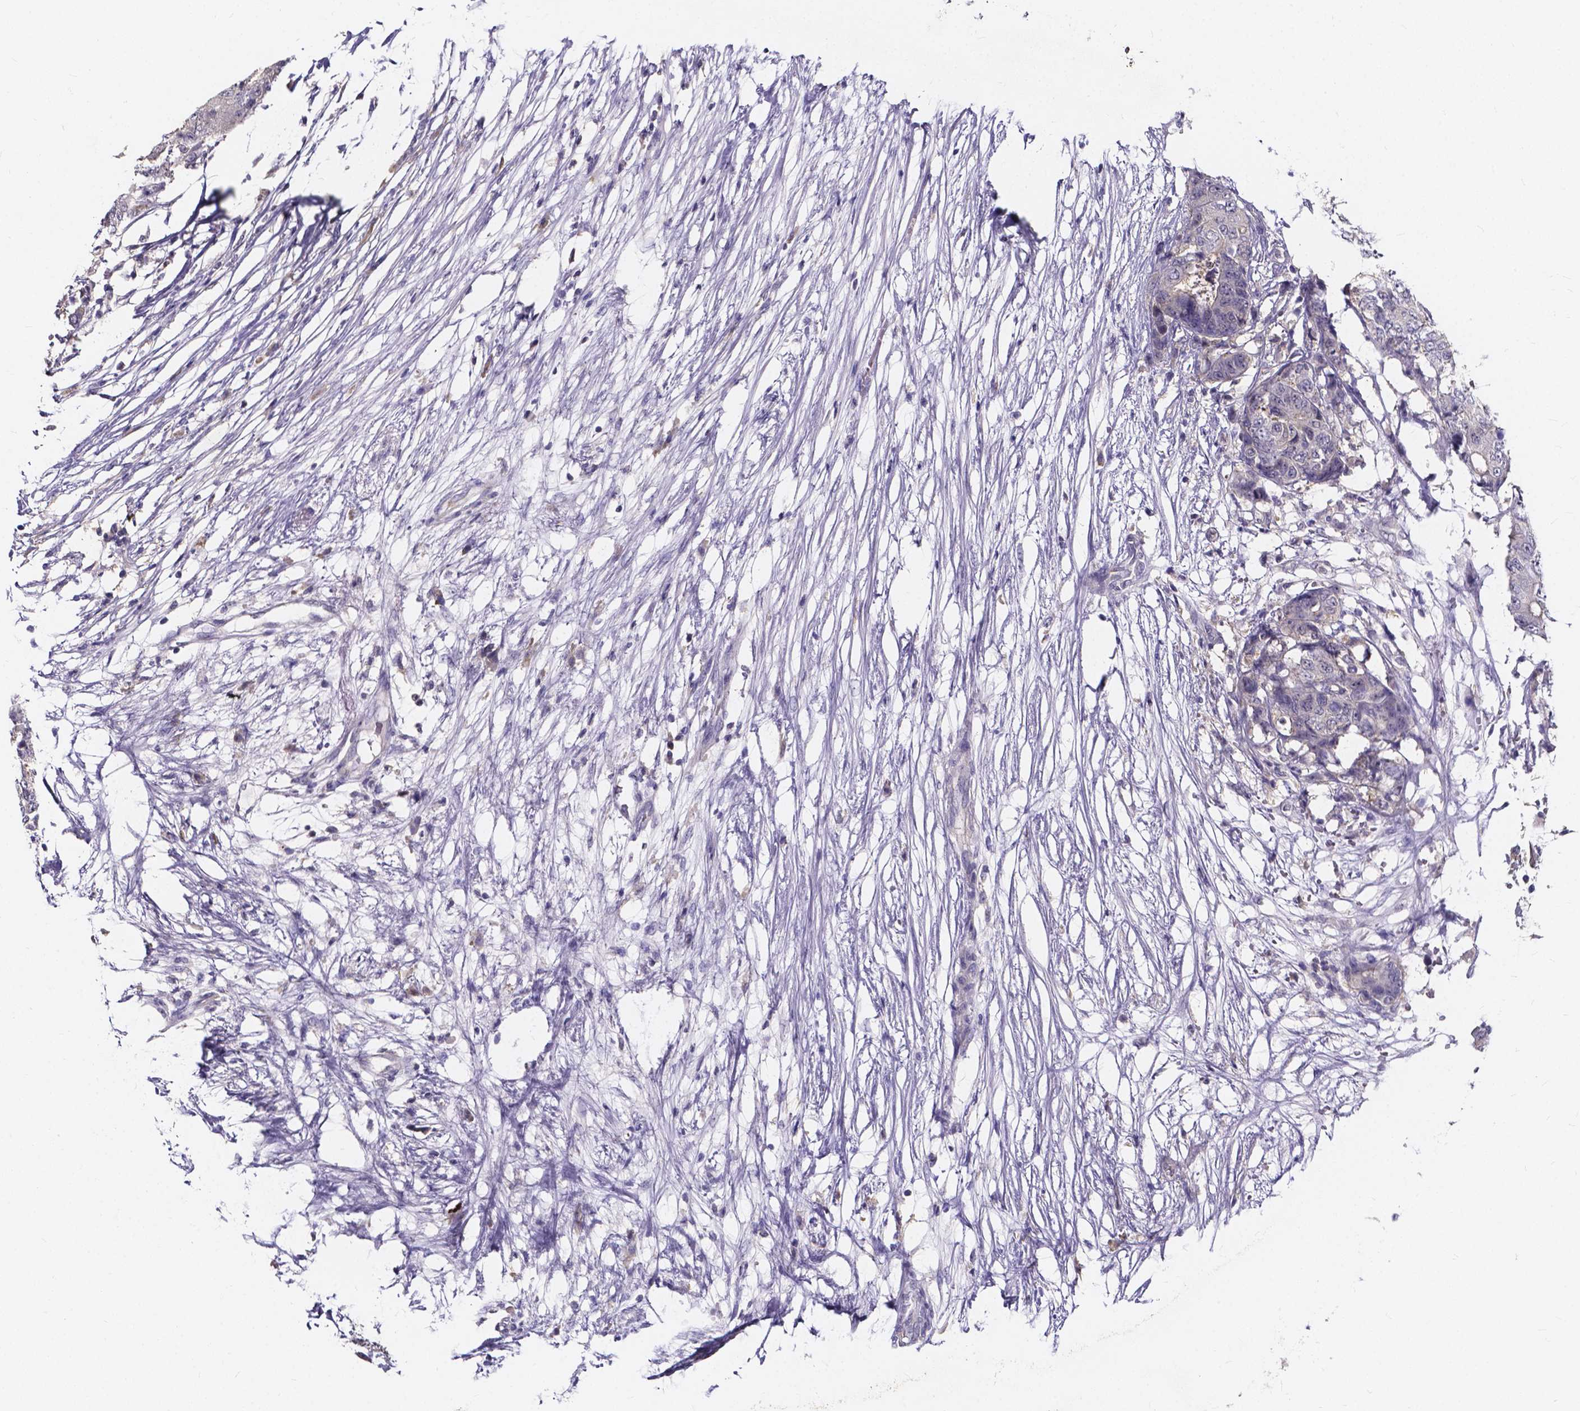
{"staining": {"intensity": "weak", "quantity": "<25%", "location": "cytoplasmic/membranous"}, "tissue": "colorectal cancer", "cell_type": "Tumor cells", "image_type": "cancer", "snomed": [{"axis": "morphology", "description": "Adenocarcinoma, NOS"}, {"axis": "topography", "description": "Colon"}], "caption": "DAB (3,3'-diaminobenzidine) immunohistochemical staining of adenocarcinoma (colorectal) reveals no significant expression in tumor cells. Nuclei are stained in blue.", "gene": "SPOCD1", "patient": {"sex": "female", "age": 48}}